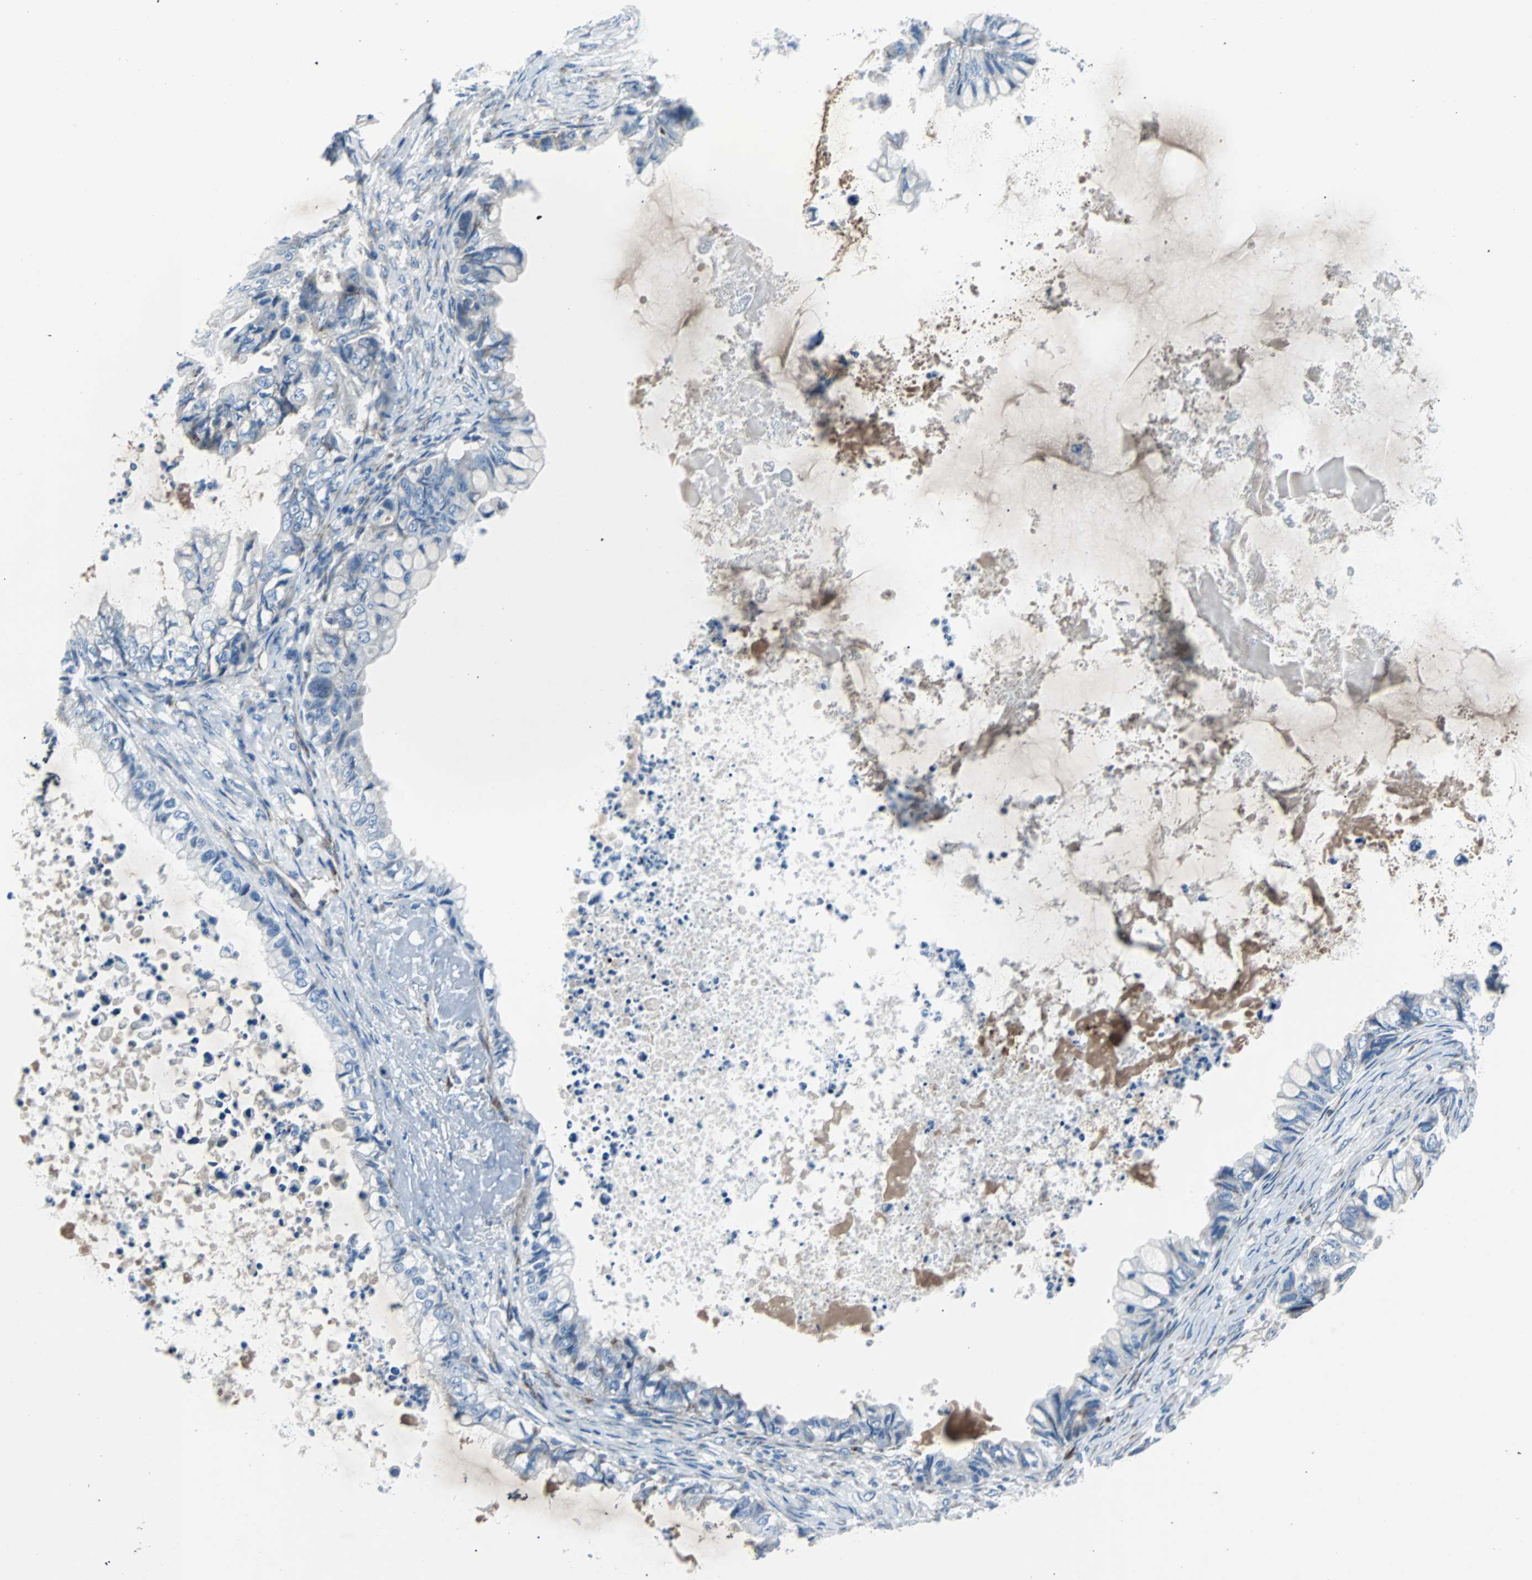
{"staining": {"intensity": "negative", "quantity": "none", "location": "none"}, "tissue": "ovarian cancer", "cell_type": "Tumor cells", "image_type": "cancer", "snomed": [{"axis": "morphology", "description": "Cystadenocarcinoma, mucinous, NOS"}, {"axis": "topography", "description": "Ovary"}], "caption": "Immunohistochemistry (IHC) of human ovarian mucinous cystadenocarcinoma reveals no positivity in tumor cells.", "gene": "BBC3", "patient": {"sex": "female", "age": 80}}